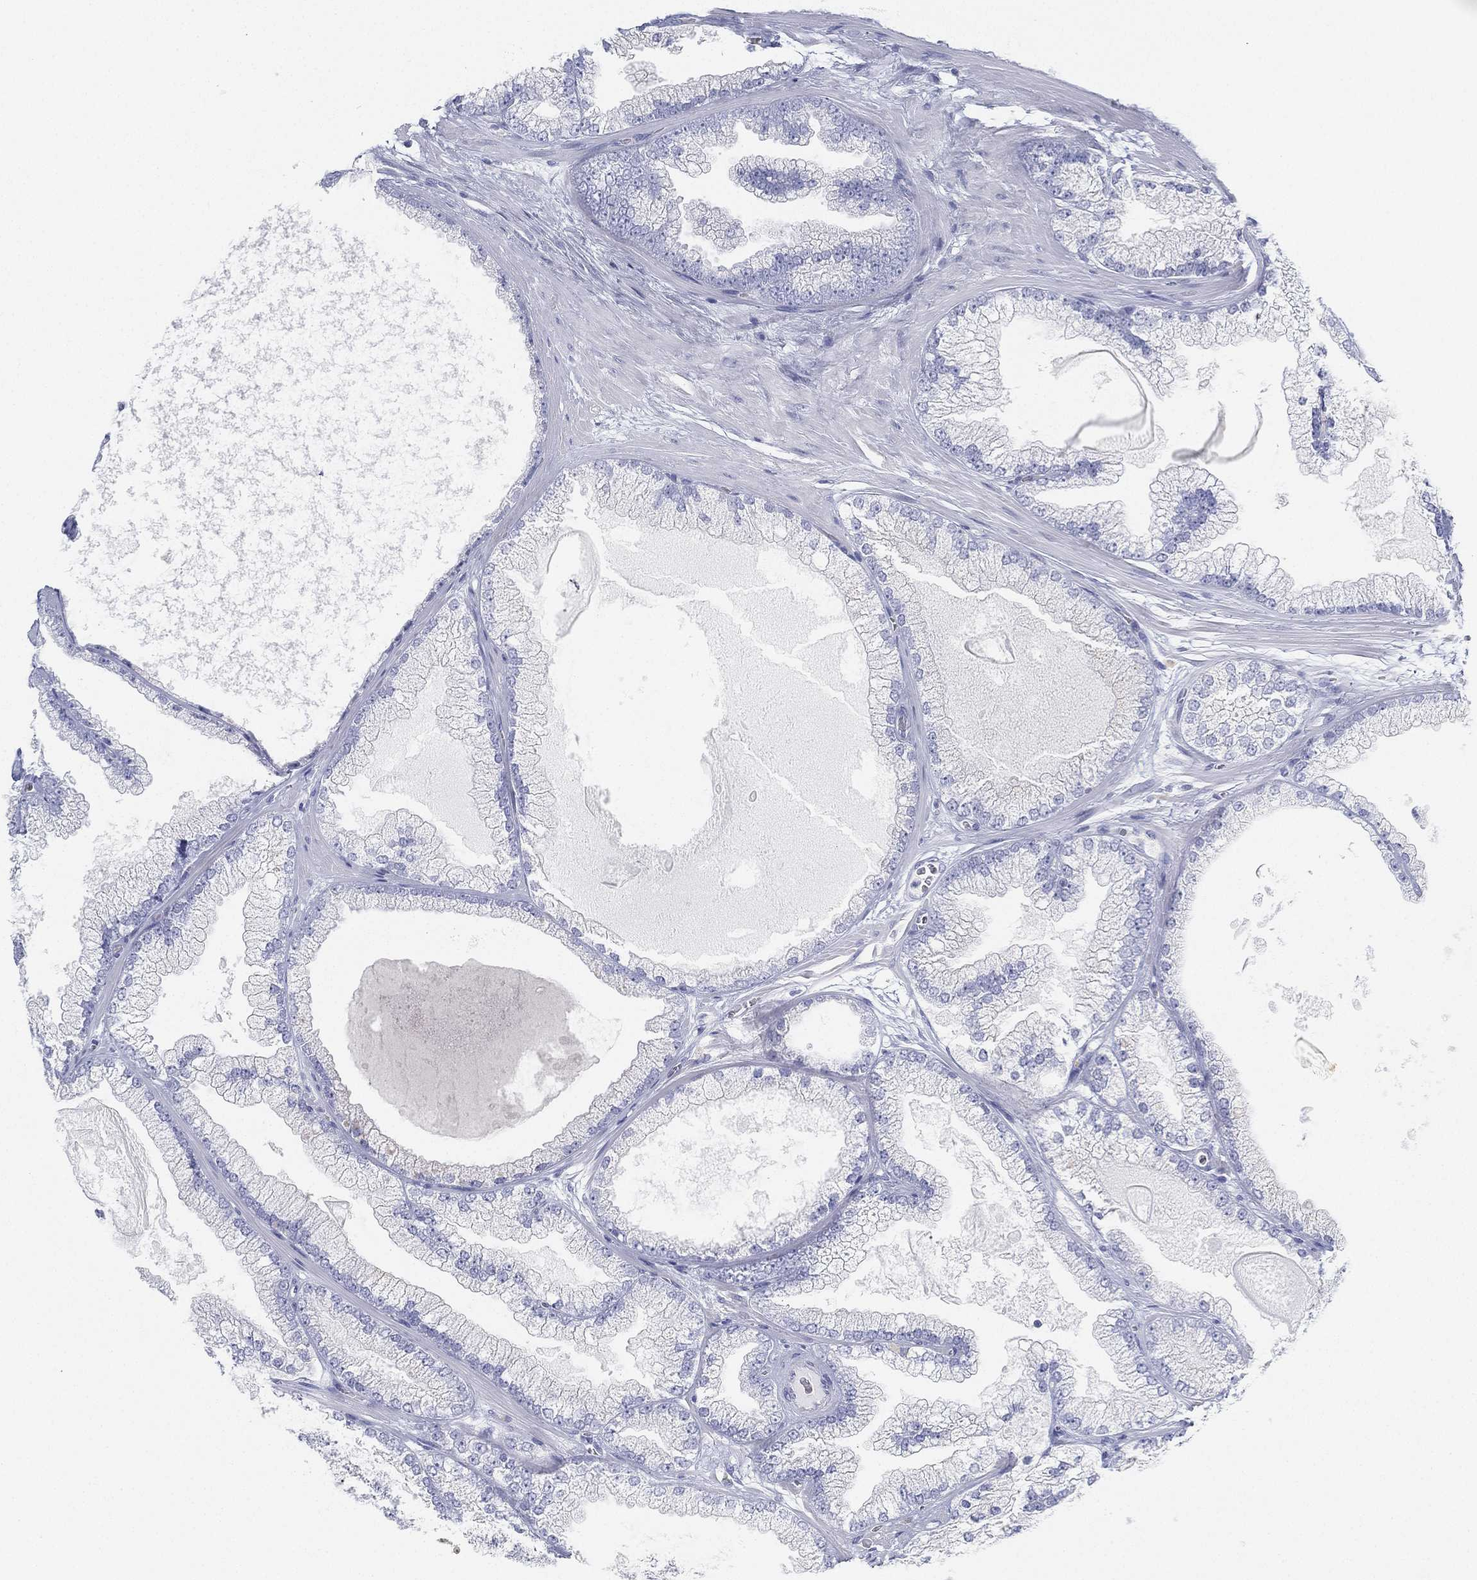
{"staining": {"intensity": "negative", "quantity": "none", "location": "none"}, "tissue": "prostate cancer", "cell_type": "Tumor cells", "image_type": "cancer", "snomed": [{"axis": "morphology", "description": "Adenocarcinoma, Low grade"}, {"axis": "topography", "description": "Prostate"}], "caption": "This is an IHC photomicrograph of prostate cancer. There is no staining in tumor cells.", "gene": "GPR61", "patient": {"sex": "male", "age": 57}}